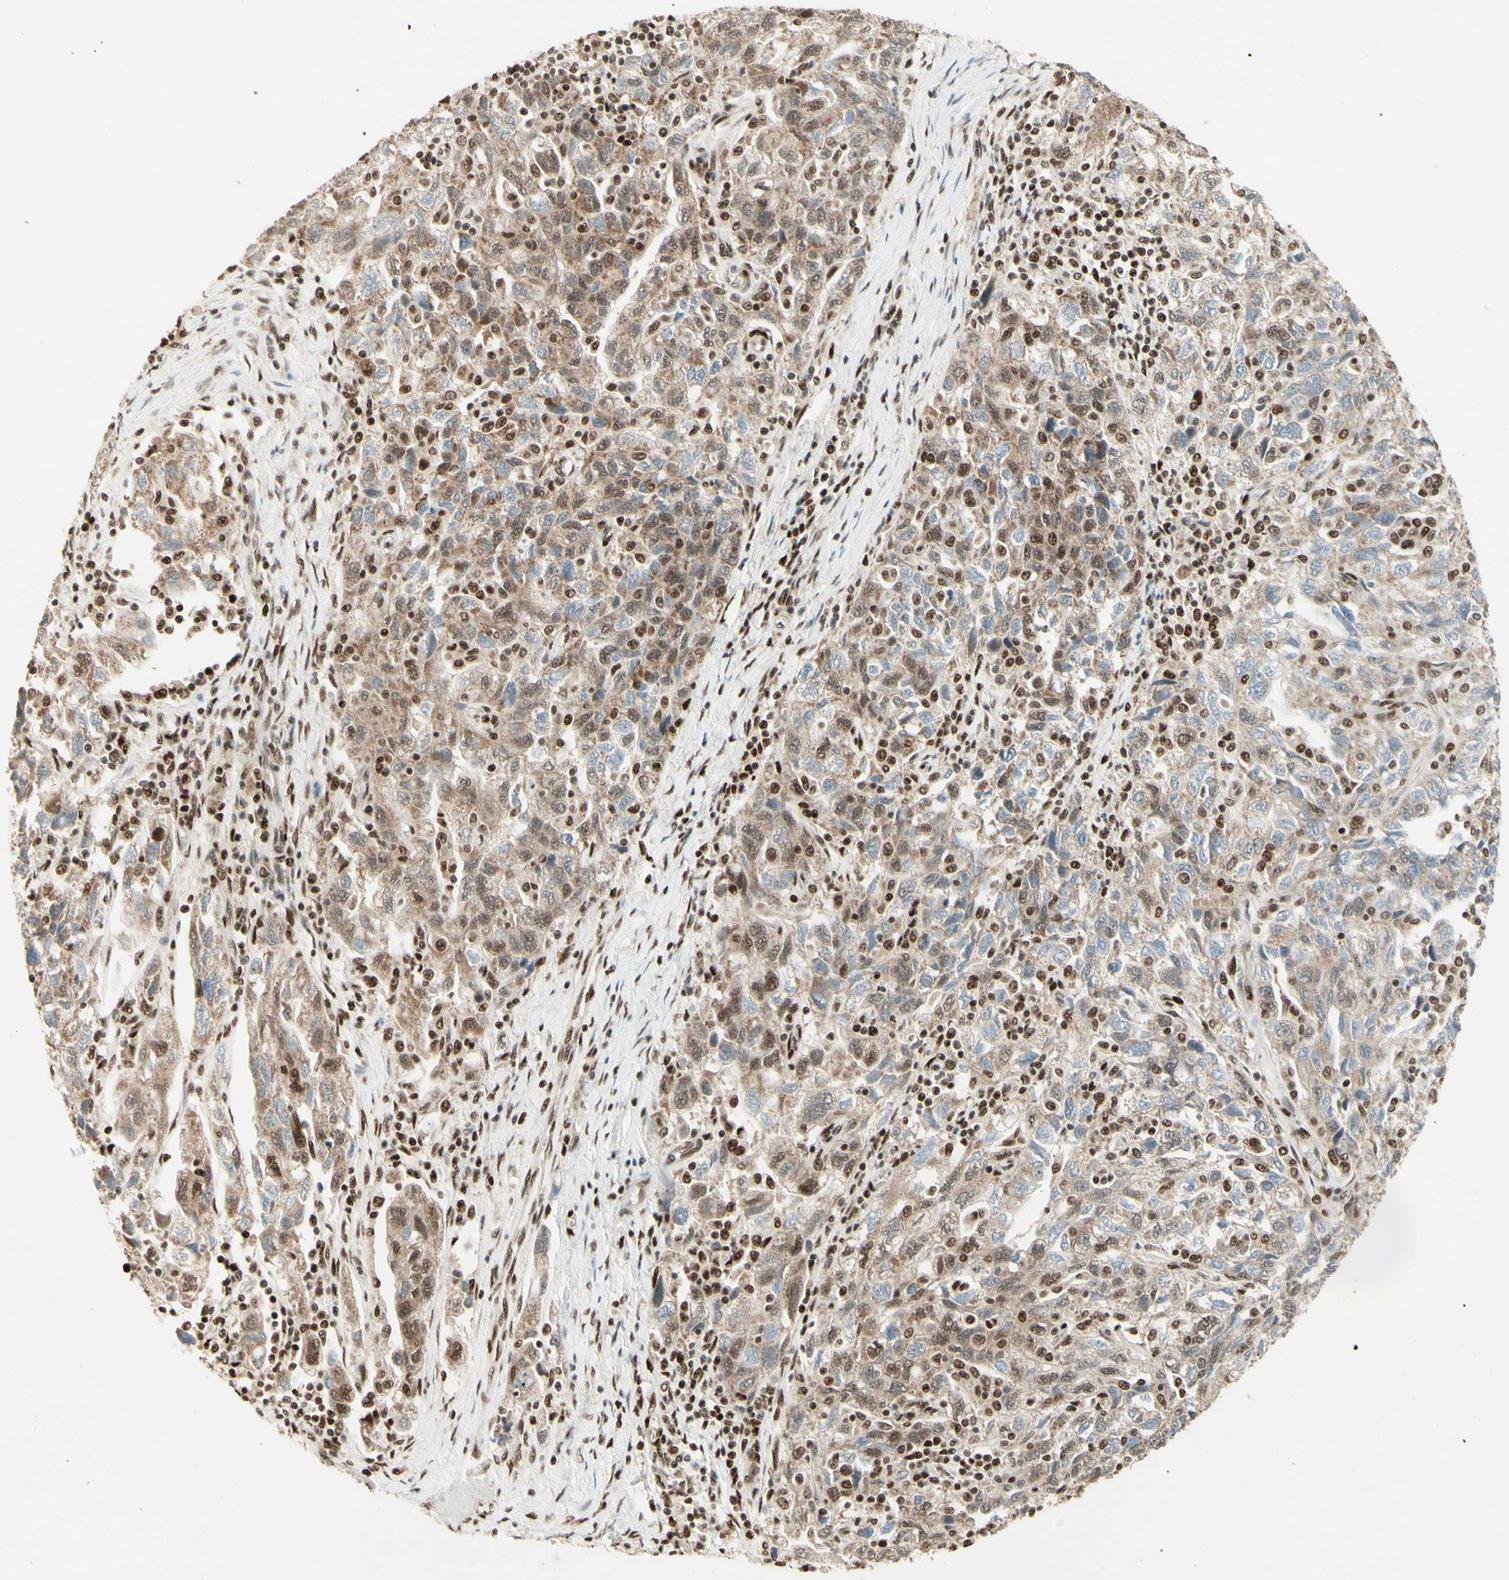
{"staining": {"intensity": "moderate", "quantity": ">75%", "location": "nuclear"}, "tissue": "ovarian cancer", "cell_type": "Tumor cells", "image_type": "cancer", "snomed": [{"axis": "morphology", "description": "Carcinoma, NOS"}, {"axis": "morphology", "description": "Cystadenocarcinoma, serous, NOS"}, {"axis": "topography", "description": "Ovary"}], "caption": "This is an image of immunohistochemistry (IHC) staining of ovarian cancer (serous cystadenocarcinoma), which shows moderate staining in the nuclear of tumor cells.", "gene": "NR3C1", "patient": {"sex": "female", "age": 69}}